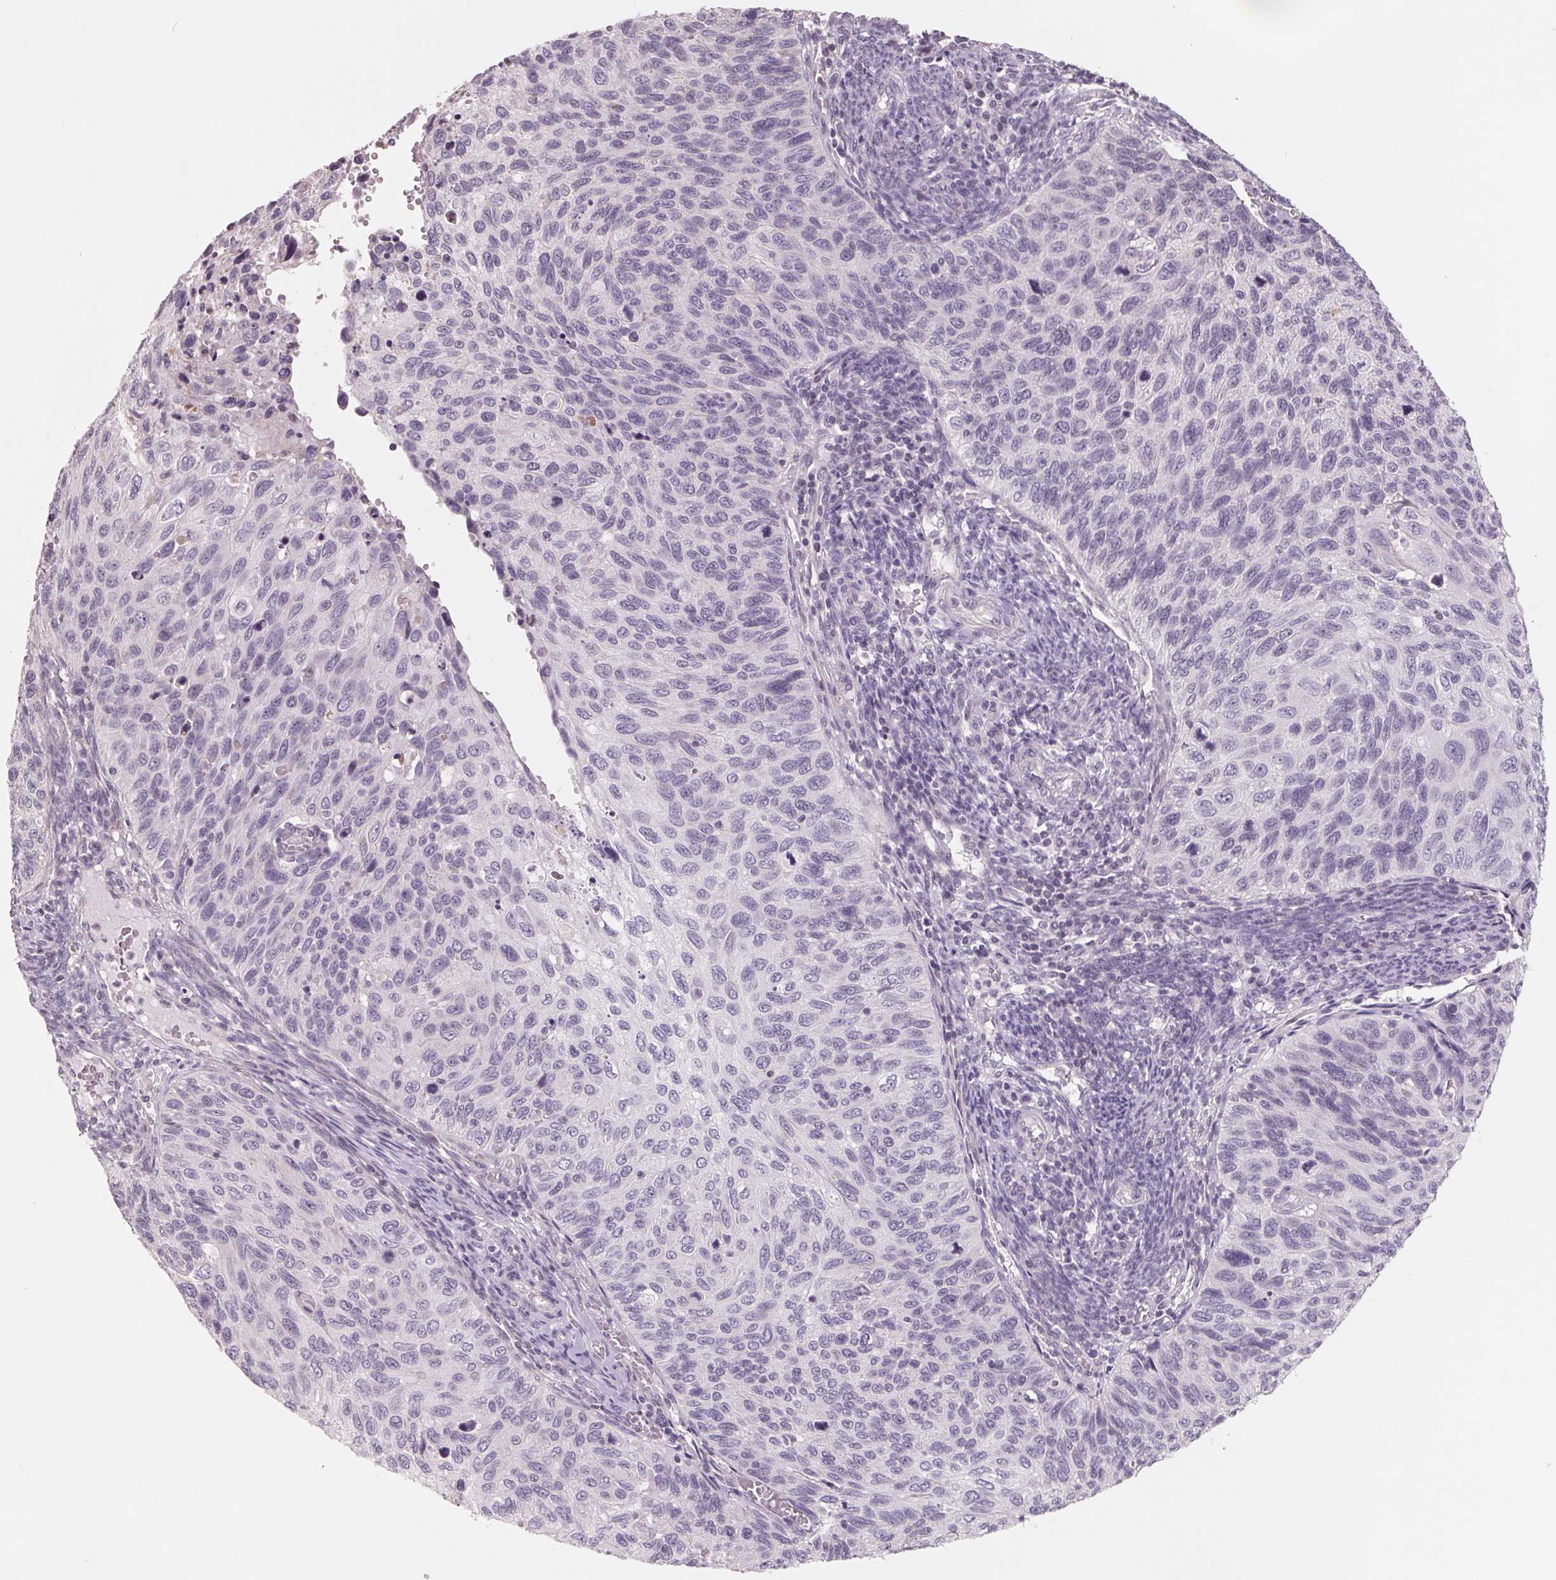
{"staining": {"intensity": "negative", "quantity": "none", "location": "none"}, "tissue": "cervical cancer", "cell_type": "Tumor cells", "image_type": "cancer", "snomed": [{"axis": "morphology", "description": "Squamous cell carcinoma, NOS"}, {"axis": "topography", "description": "Cervix"}], "caption": "An image of human cervical cancer (squamous cell carcinoma) is negative for staining in tumor cells.", "gene": "FTCD", "patient": {"sex": "female", "age": 70}}